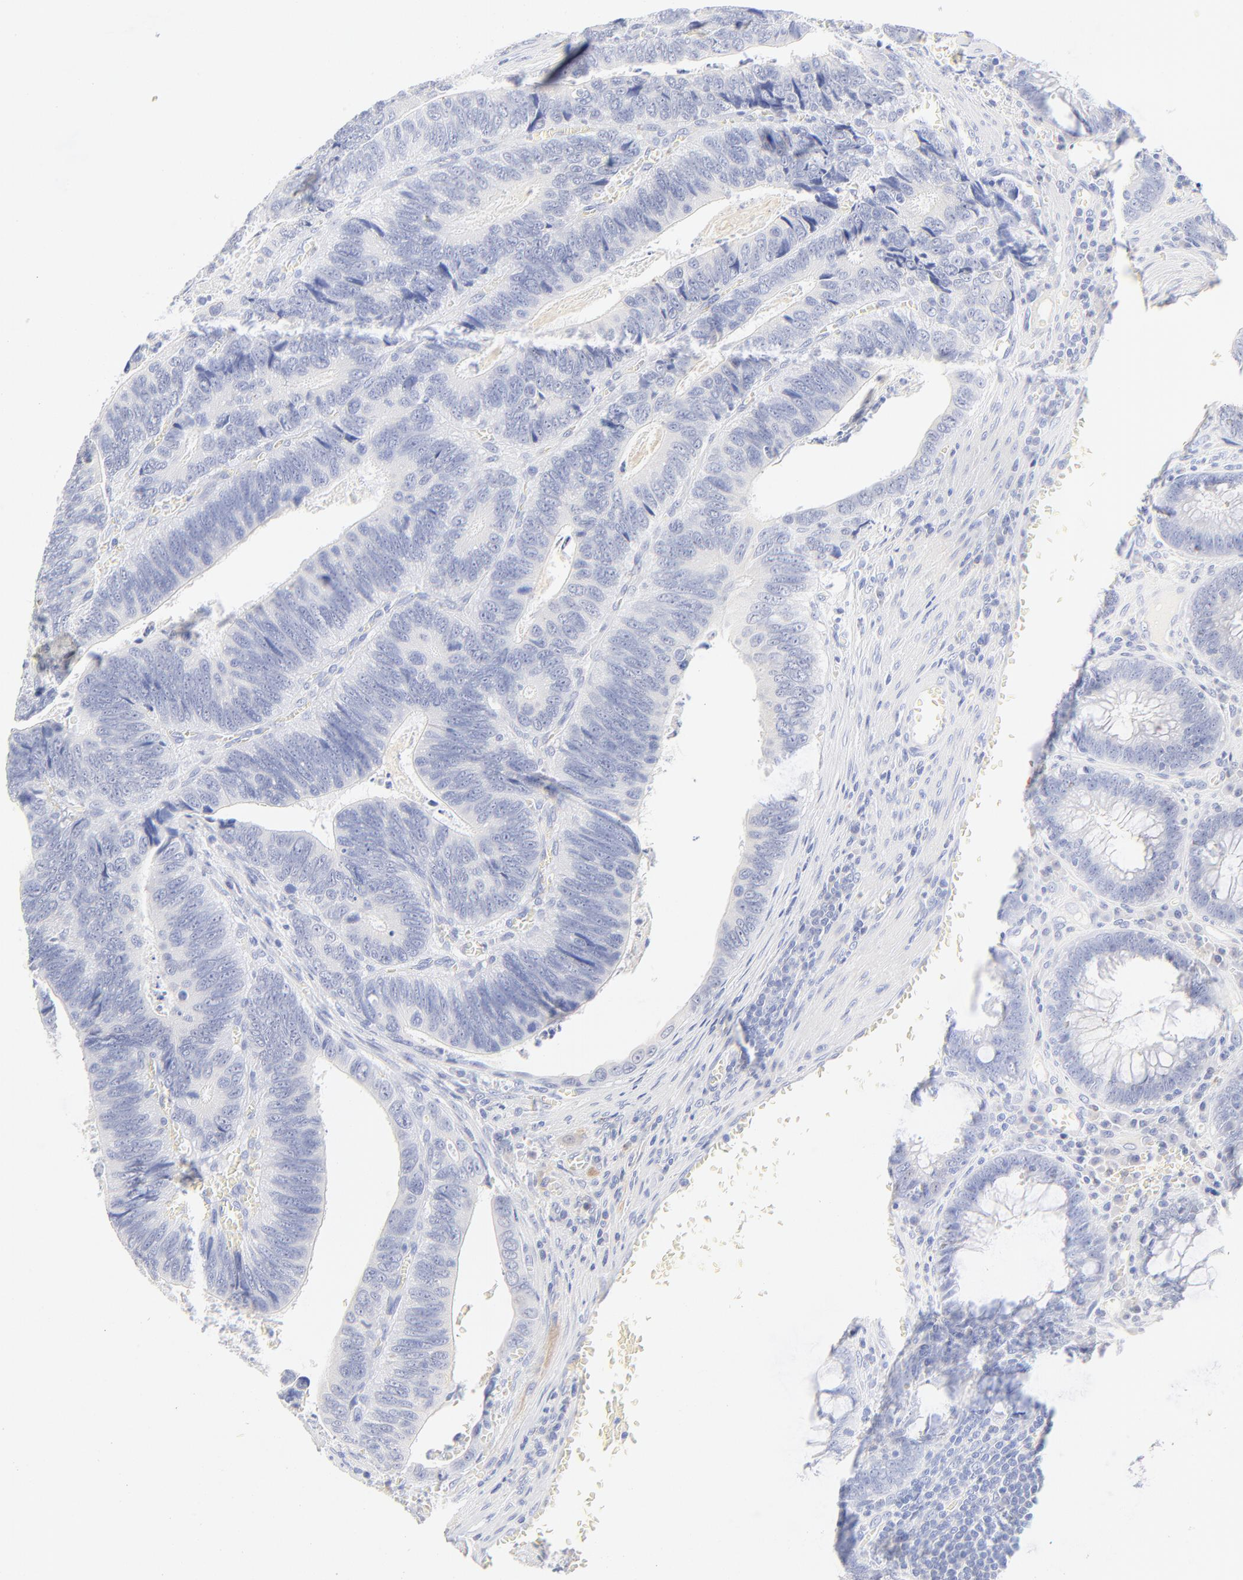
{"staining": {"intensity": "negative", "quantity": "none", "location": "none"}, "tissue": "colorectal cancer", "cell_type": "Tumor cells", "image_type": "cancer", "snomed": [{"axis": "morphology", "description": "Adenocarcinoma, NOS"}, {"axis": "topography", "description": "Colon"}], "caption": "Tumor cells show no significant expression in colorectal adenocarcinoma.", "gene": "SULT4A1", "patient": {"sex": "male", "age": 72}}